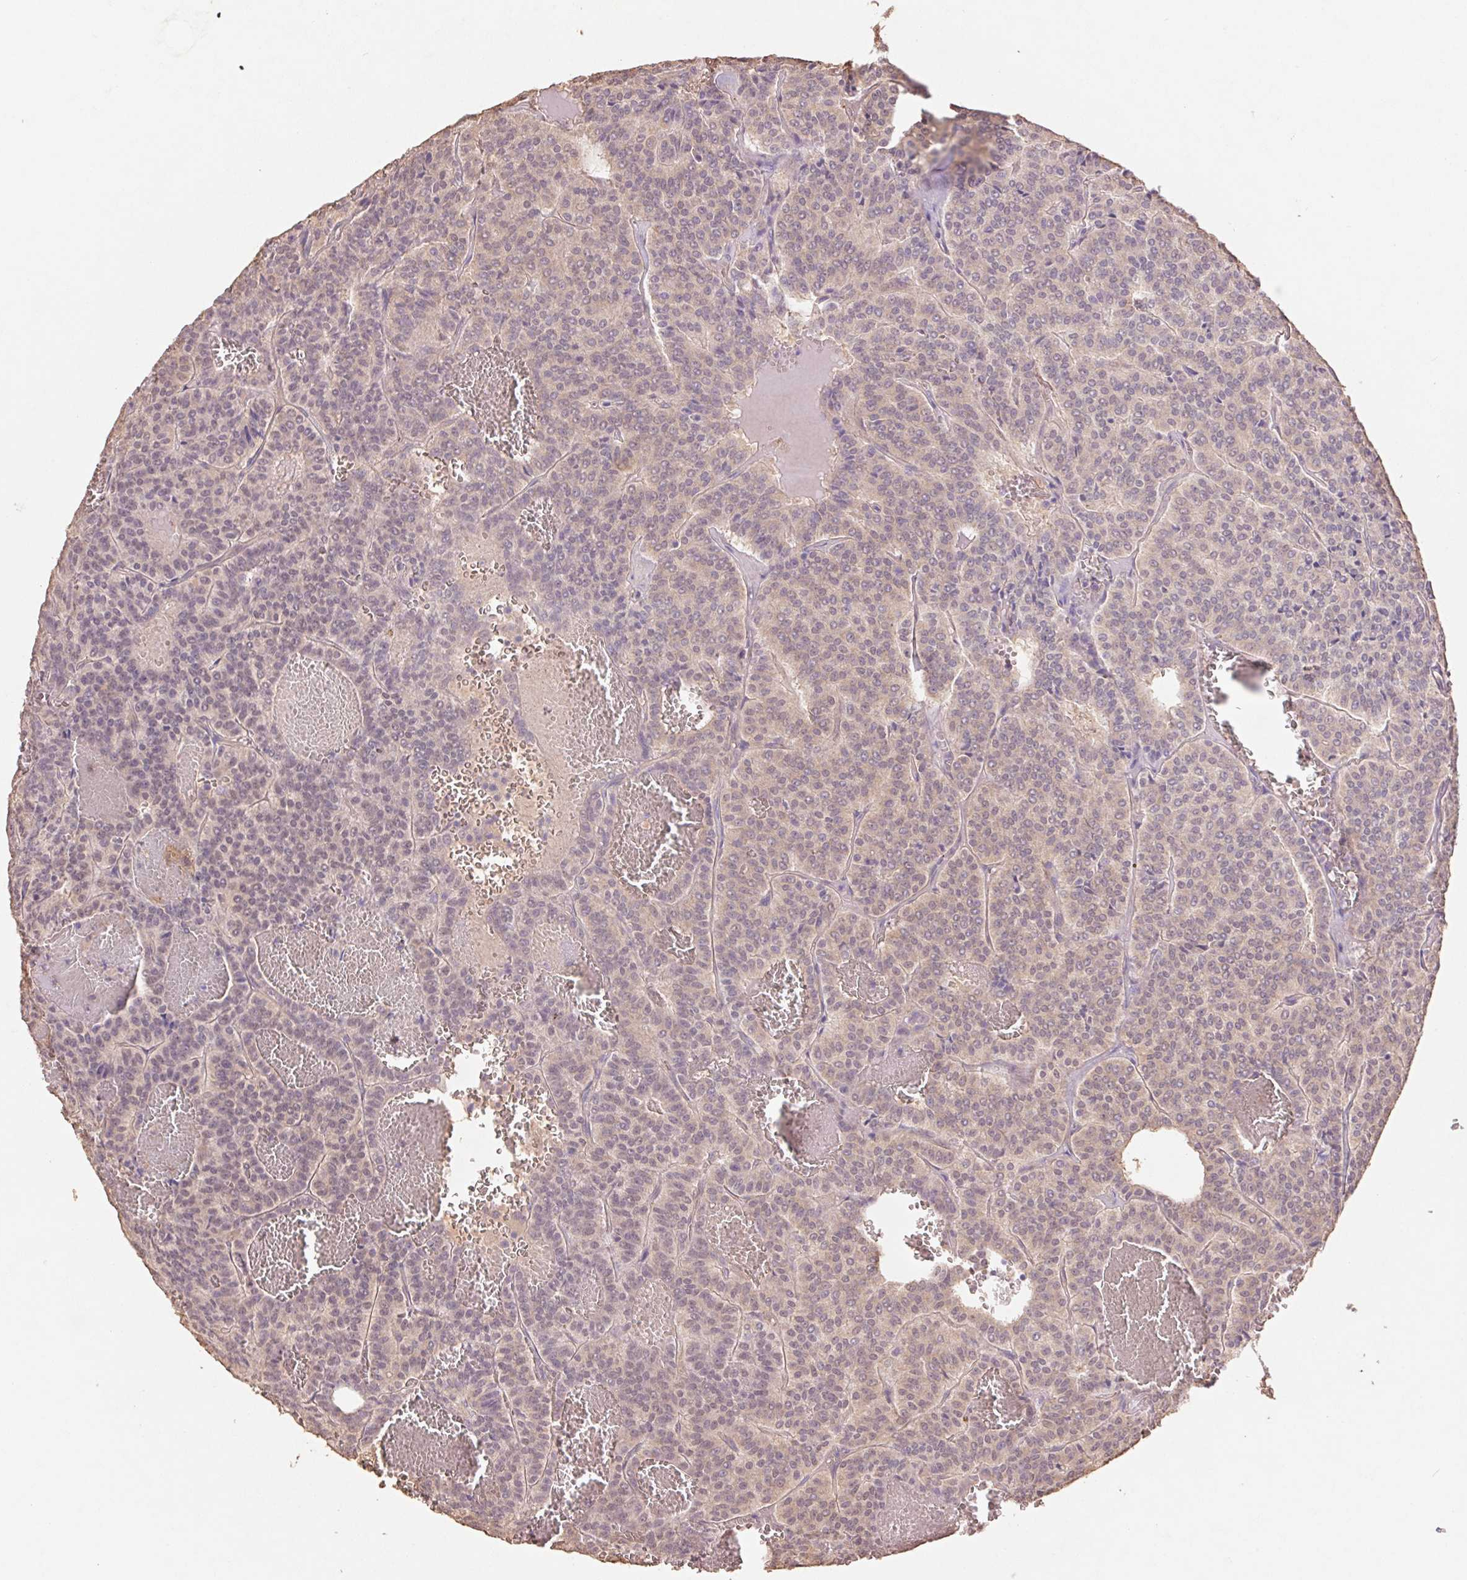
{"staining": {"intensity": "weak", "quantity": ">75%", "location": "cytoplasmic/membranous"}, "tissue": "carcinoid", "cell_type": "Tumor cells", "image_type": "cancer", "snomed": [{"axis": "morphology", "description": "Carcinoid, malignant, NOS"}, {"axis": "topography", "description": "Lung"}], "caption": "Carcinoid stained for a protein demonstrates weak cytoplasmic/membranous positivity in tumor cells.", "gene": "GRM2", "patient": {"sex": "male", "age": 70}}